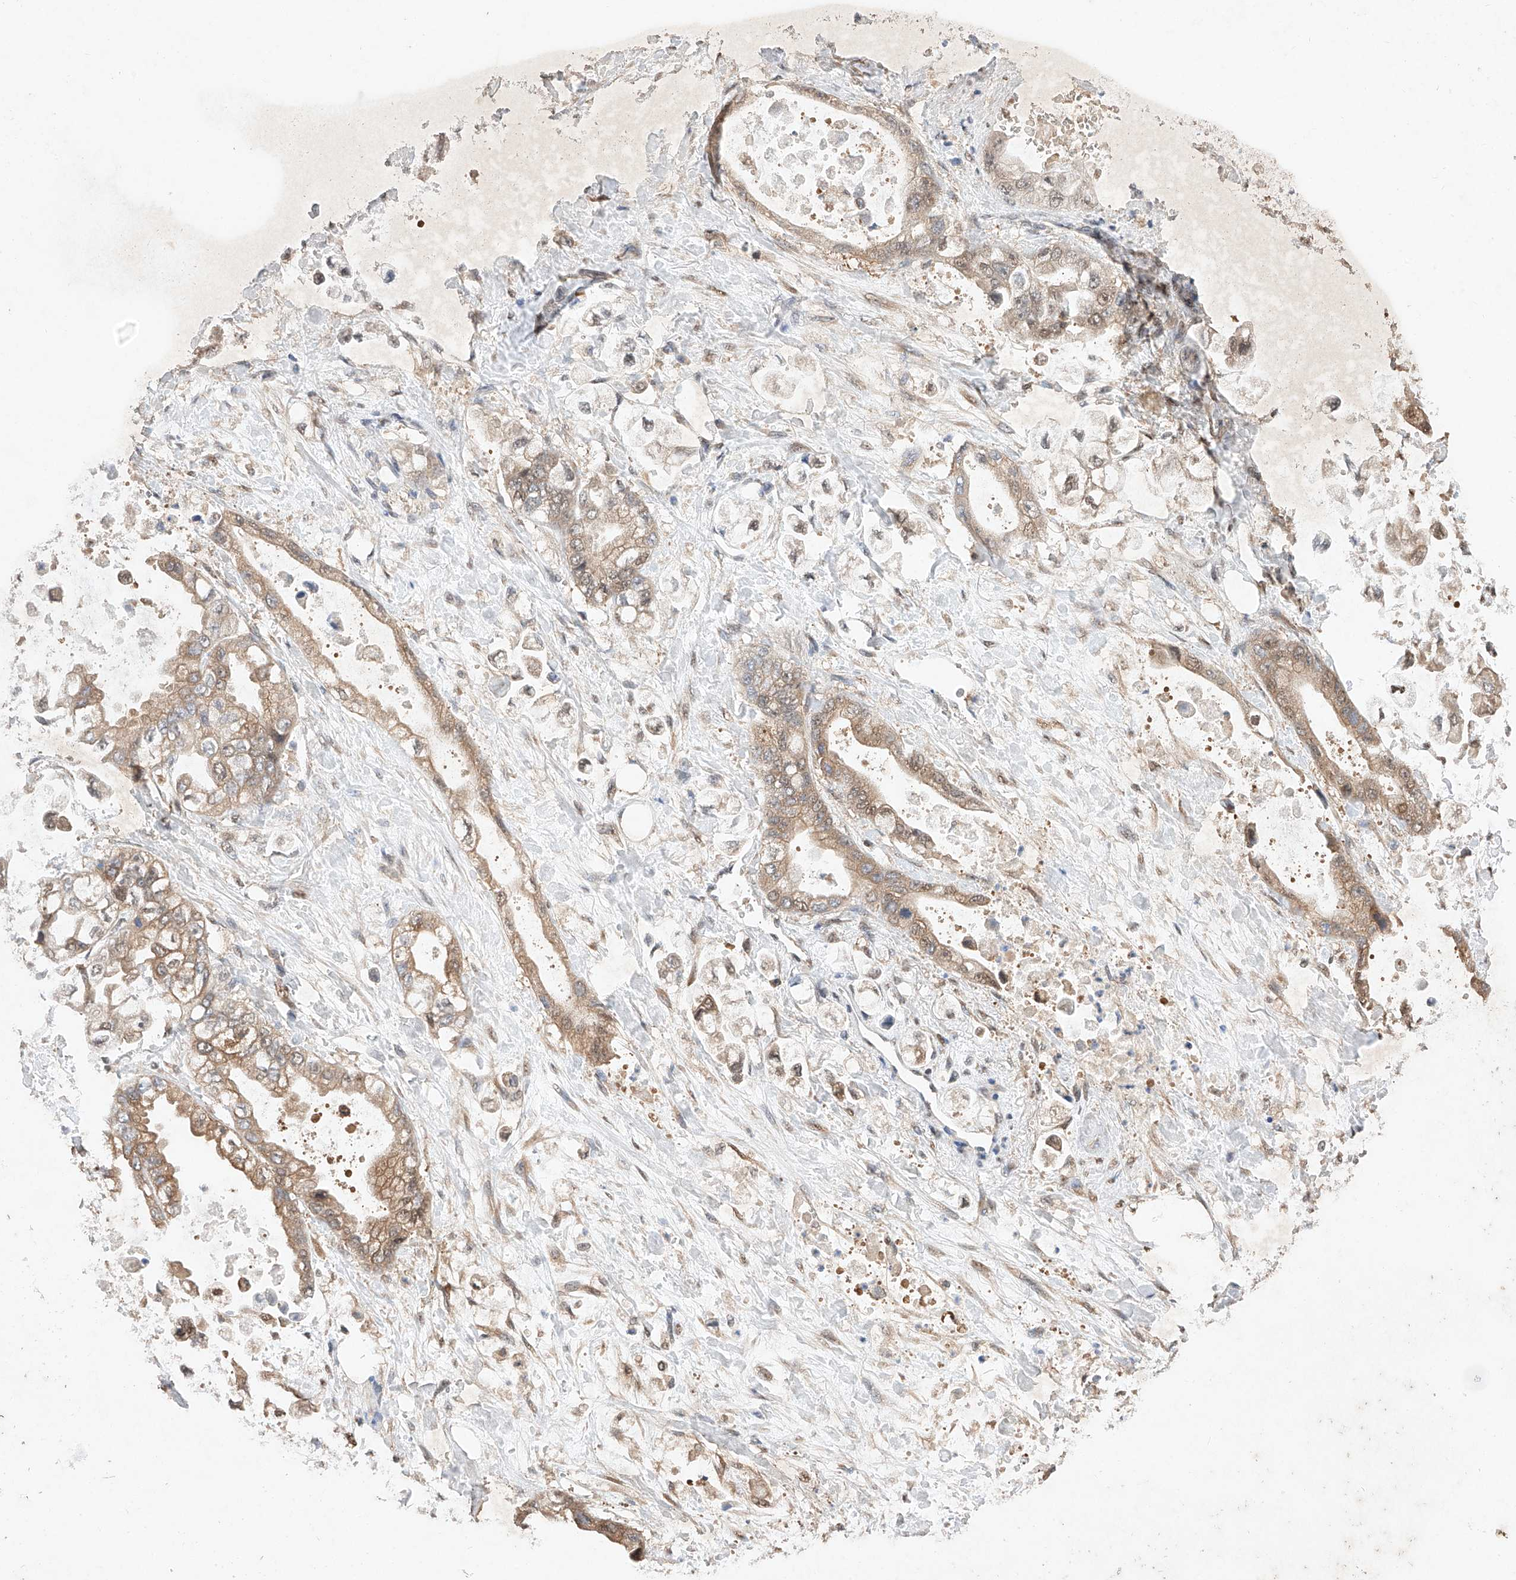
{"staining": {"intensity": "moderate", "quantity": ">75%", "location": "cytoplasmic/membranous,nuclear"}, "tissue": "stomach cancer", "cell_type": "Tumor cells", "image_type": "cancer", "snomed": [{"axis": "morphology", "description": "Adenocarcinoma, NOS"}, {"axis": "topography", "description": "Stomach"}], "caption": "Protein expression analysis of adenocarcinoma (stomach) shows moderate cytoplasmic/membranous and nuclear staining in about >75% of tumor cells. (Brightfield microscopy of DAB IHC at high magnification).", "gene": "ZSCAN4", "patient": {"sex": "male", "age": 62}}